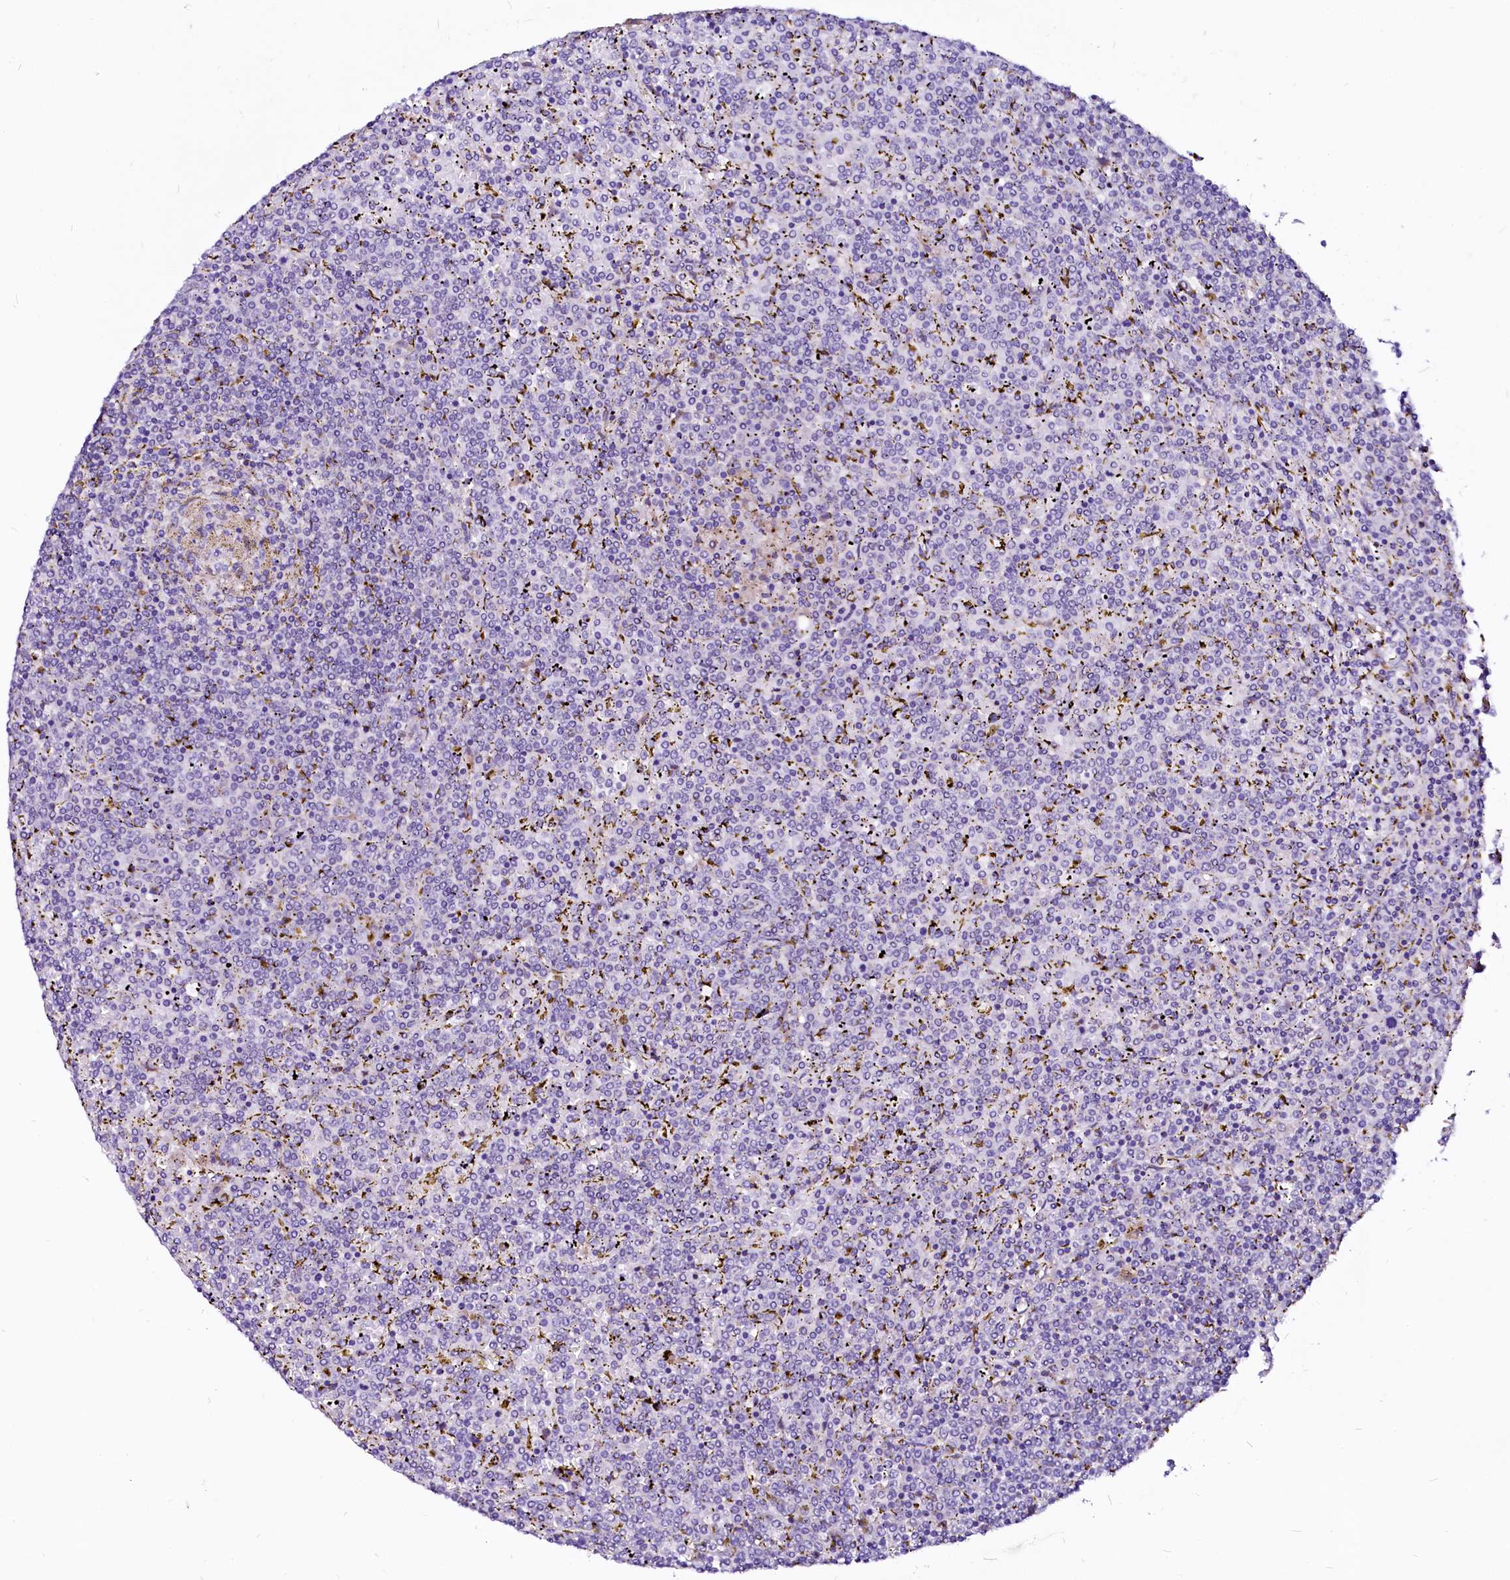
{"staining": {"intensity": "negative", "quantity": "none", "location": "none"}, "tissue": "lymphoma", "cell_type": "Tumor cells", "image_type": "cancer", "snomed": [{"axis": "morphology", "description": "Malignant lymphoma, non-Hodgkin's type, Low grade"}, {"axis": "topography", "description": "Spleen"}], "caption": "A micrograph of lymphoma stained for a protein exhibits no brown staining in tumor cells.", "gene": "BTBD16", "patient": {"sex": "female", "age": 19}}